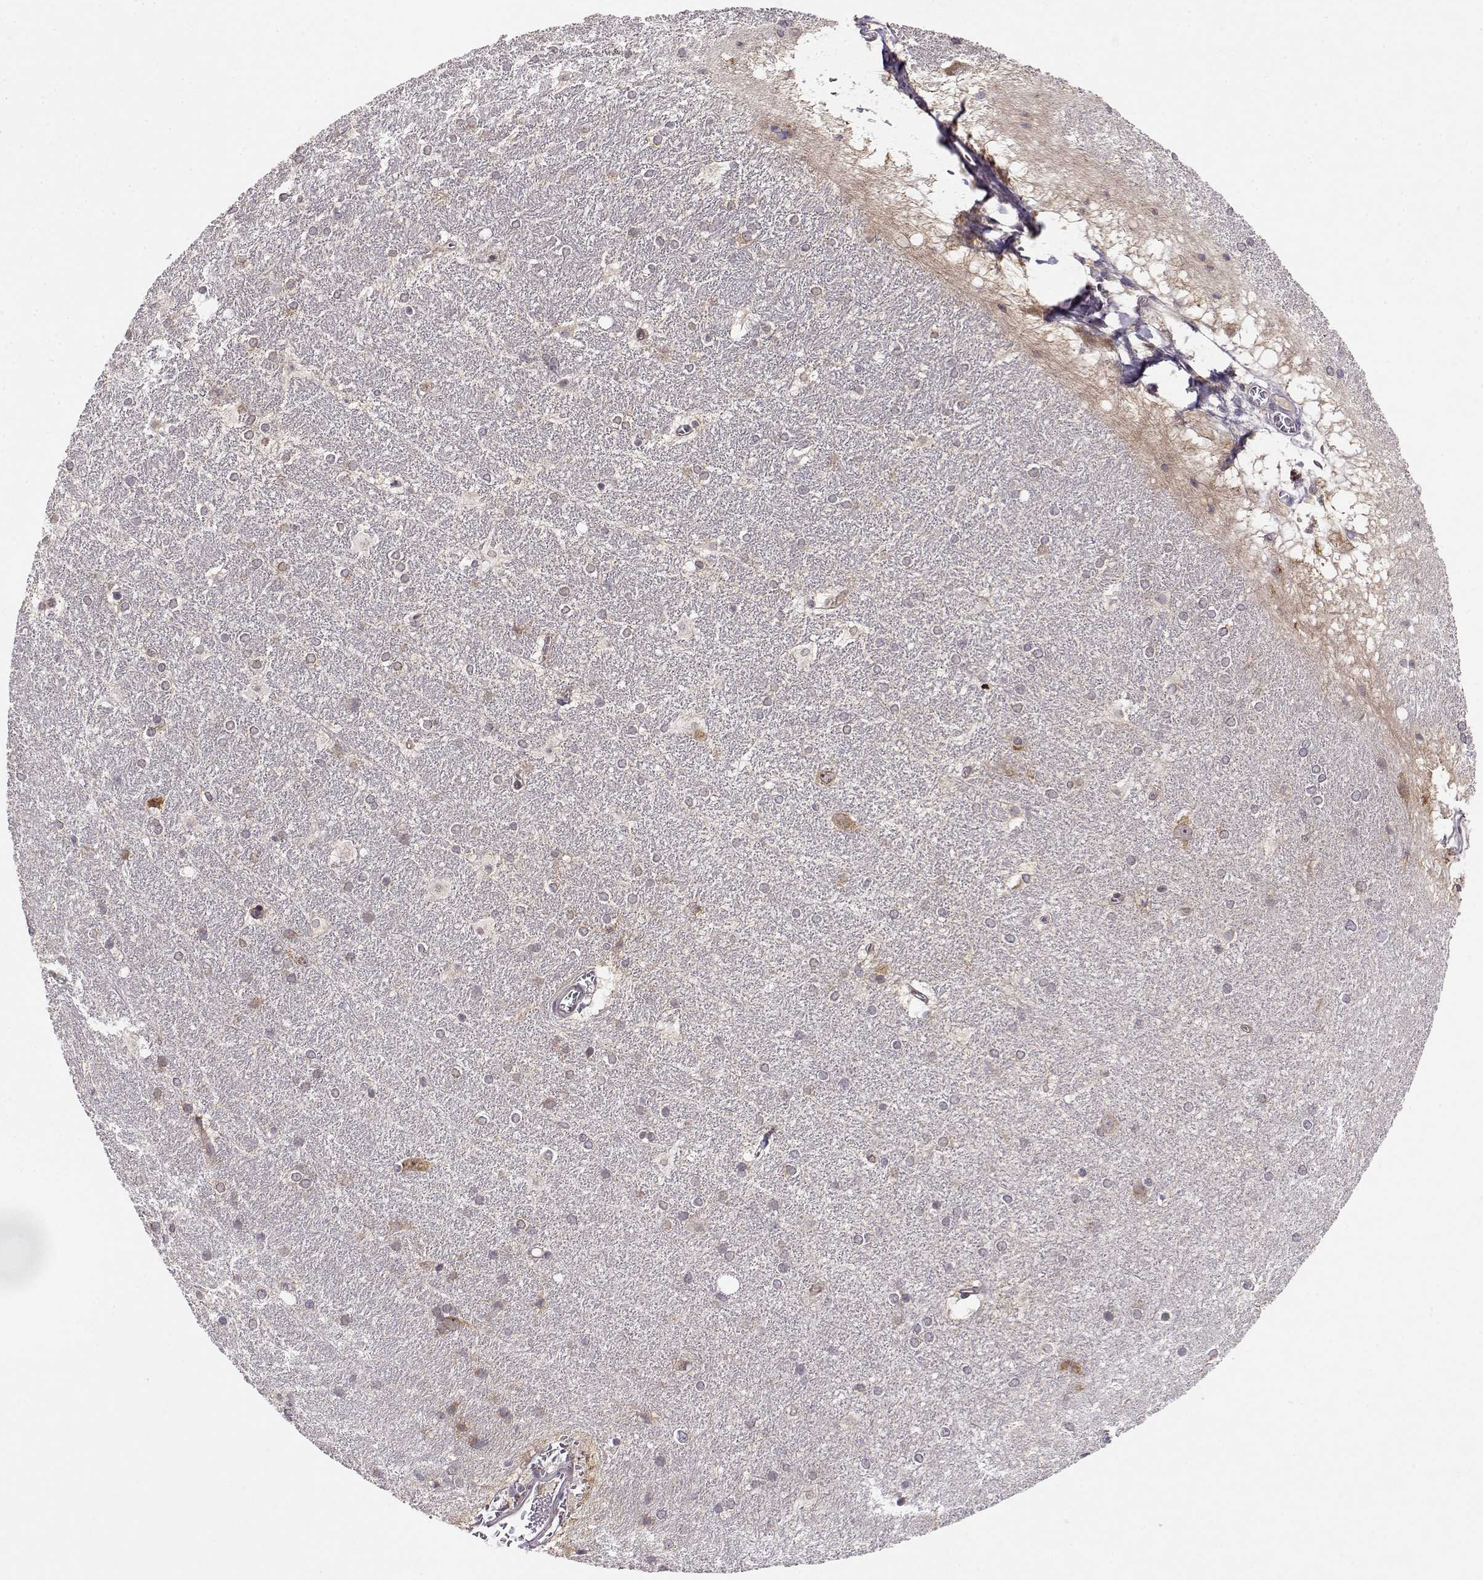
{"staining": {"intensity": "negative", "quantity": "none", "location": "none"}, "tissue": "hippocampus", "cell_type": "Glial cells", "image_type": "normal", "snomed": [{"axis": "morphology", "description": "Normal tissue, NOS"}, {"axis": "topography", "description": "Cerebral cortex"}, {"axis": "topography", "description": "Hippocampus"}], "caption": "Histopathology image shows no significant protein expression in glial cells of normal hippocampus. (DAB immunohistochemistry with hematoxylin counter stain).", "gene": "ERGIC2", "patient": {"sex": "female", "age": 19}}